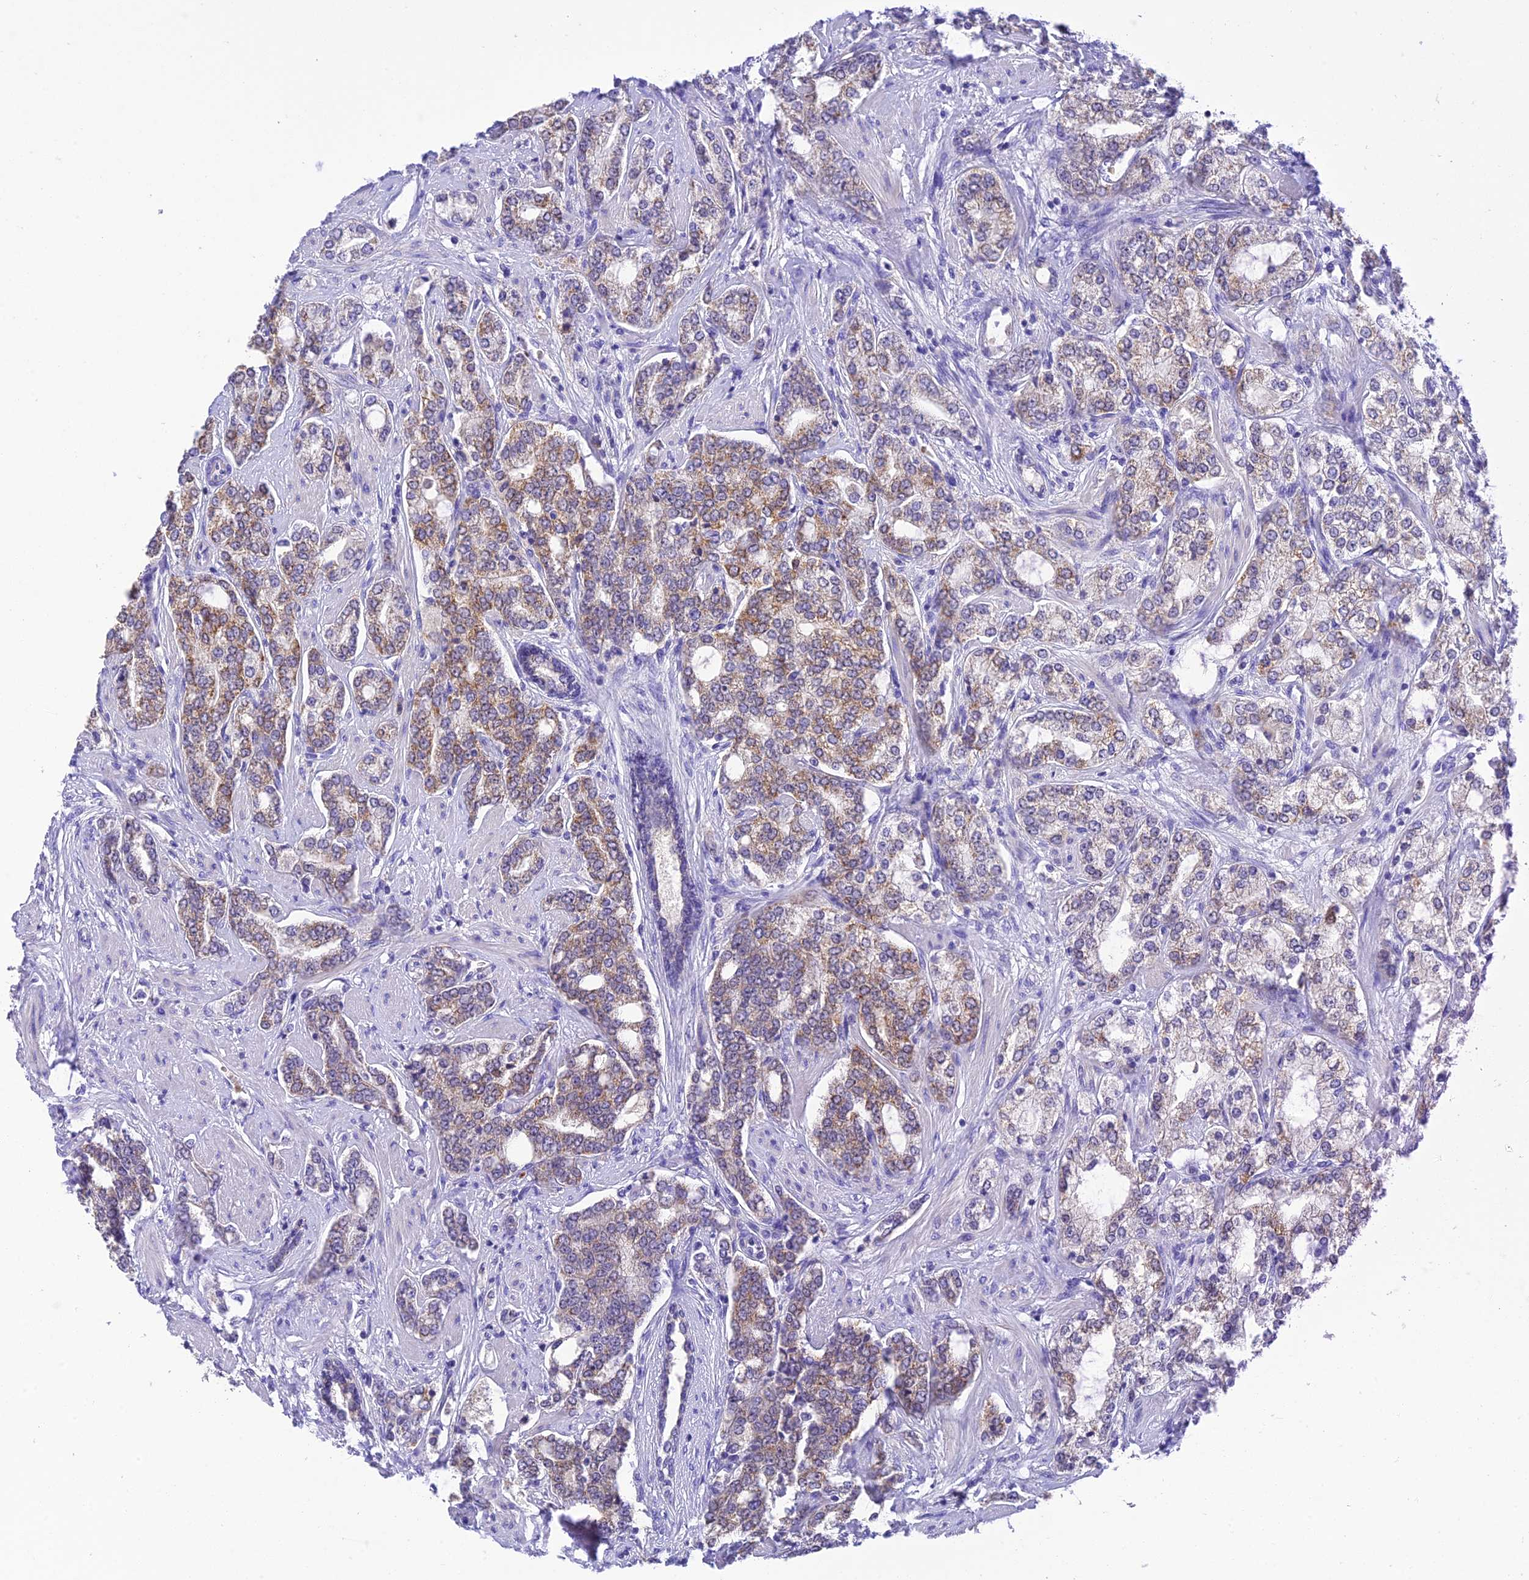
{"staining": {"intensity": "moderate", "quantity": "25%-75%", "location": "cytoplasmic/membranous"}, "tissue": "prostate cancer", "cell_type": "Tumor cells", "image_type": "cancer", "snomed": [{"axis": "morphology", "description": "Adenocarcinoma, High grade"}, {"axis": "topography", "description": "Prostate"}], "caption": "Immunohistochemical staining of human high-grade adenocarcinoma (prostate) reveals moderate cytoplasmic/membranous protein positivity in approximately 25%-75% of tumor cells.", "gene": "HDHD2", "patient": {"sex": "male", "age": 64}}